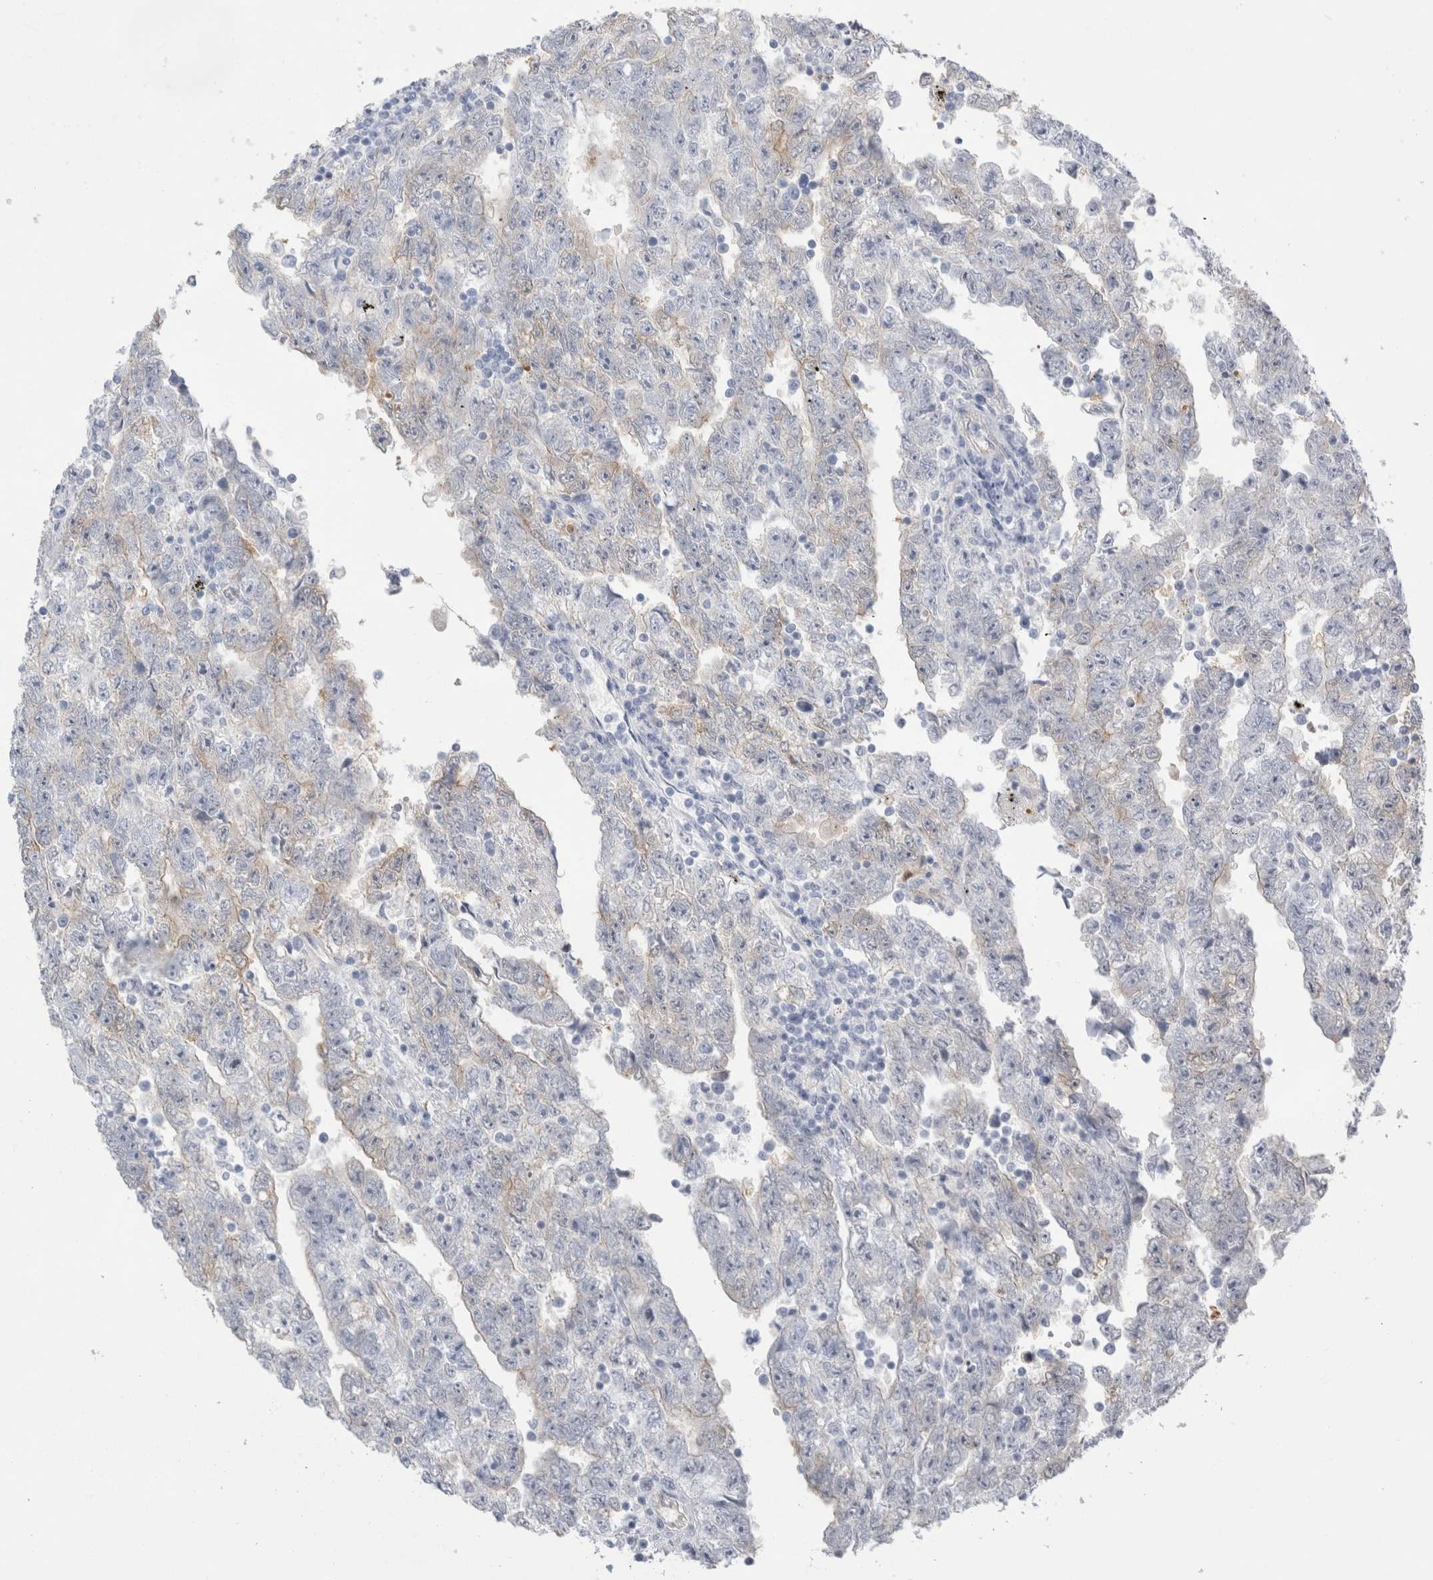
{"staining": {"intensity": "negative", "quantity": "none", "location": "none"}, "tissue": "testis cancer", "cell_type": "Tumor cells", "image_type": "cancer", "snomed": [{"axis": "morphology", "description": "Carcinoma, Embryonal, NOS"}, {"axis": "topography", "description": "Testis"}], "caption": "Tumor cells show no significant protein staining in testis cancer (embryonal carcinoma).", "gene": "NAPEPLD", "patient": {"sex": "male", "age": 25}}